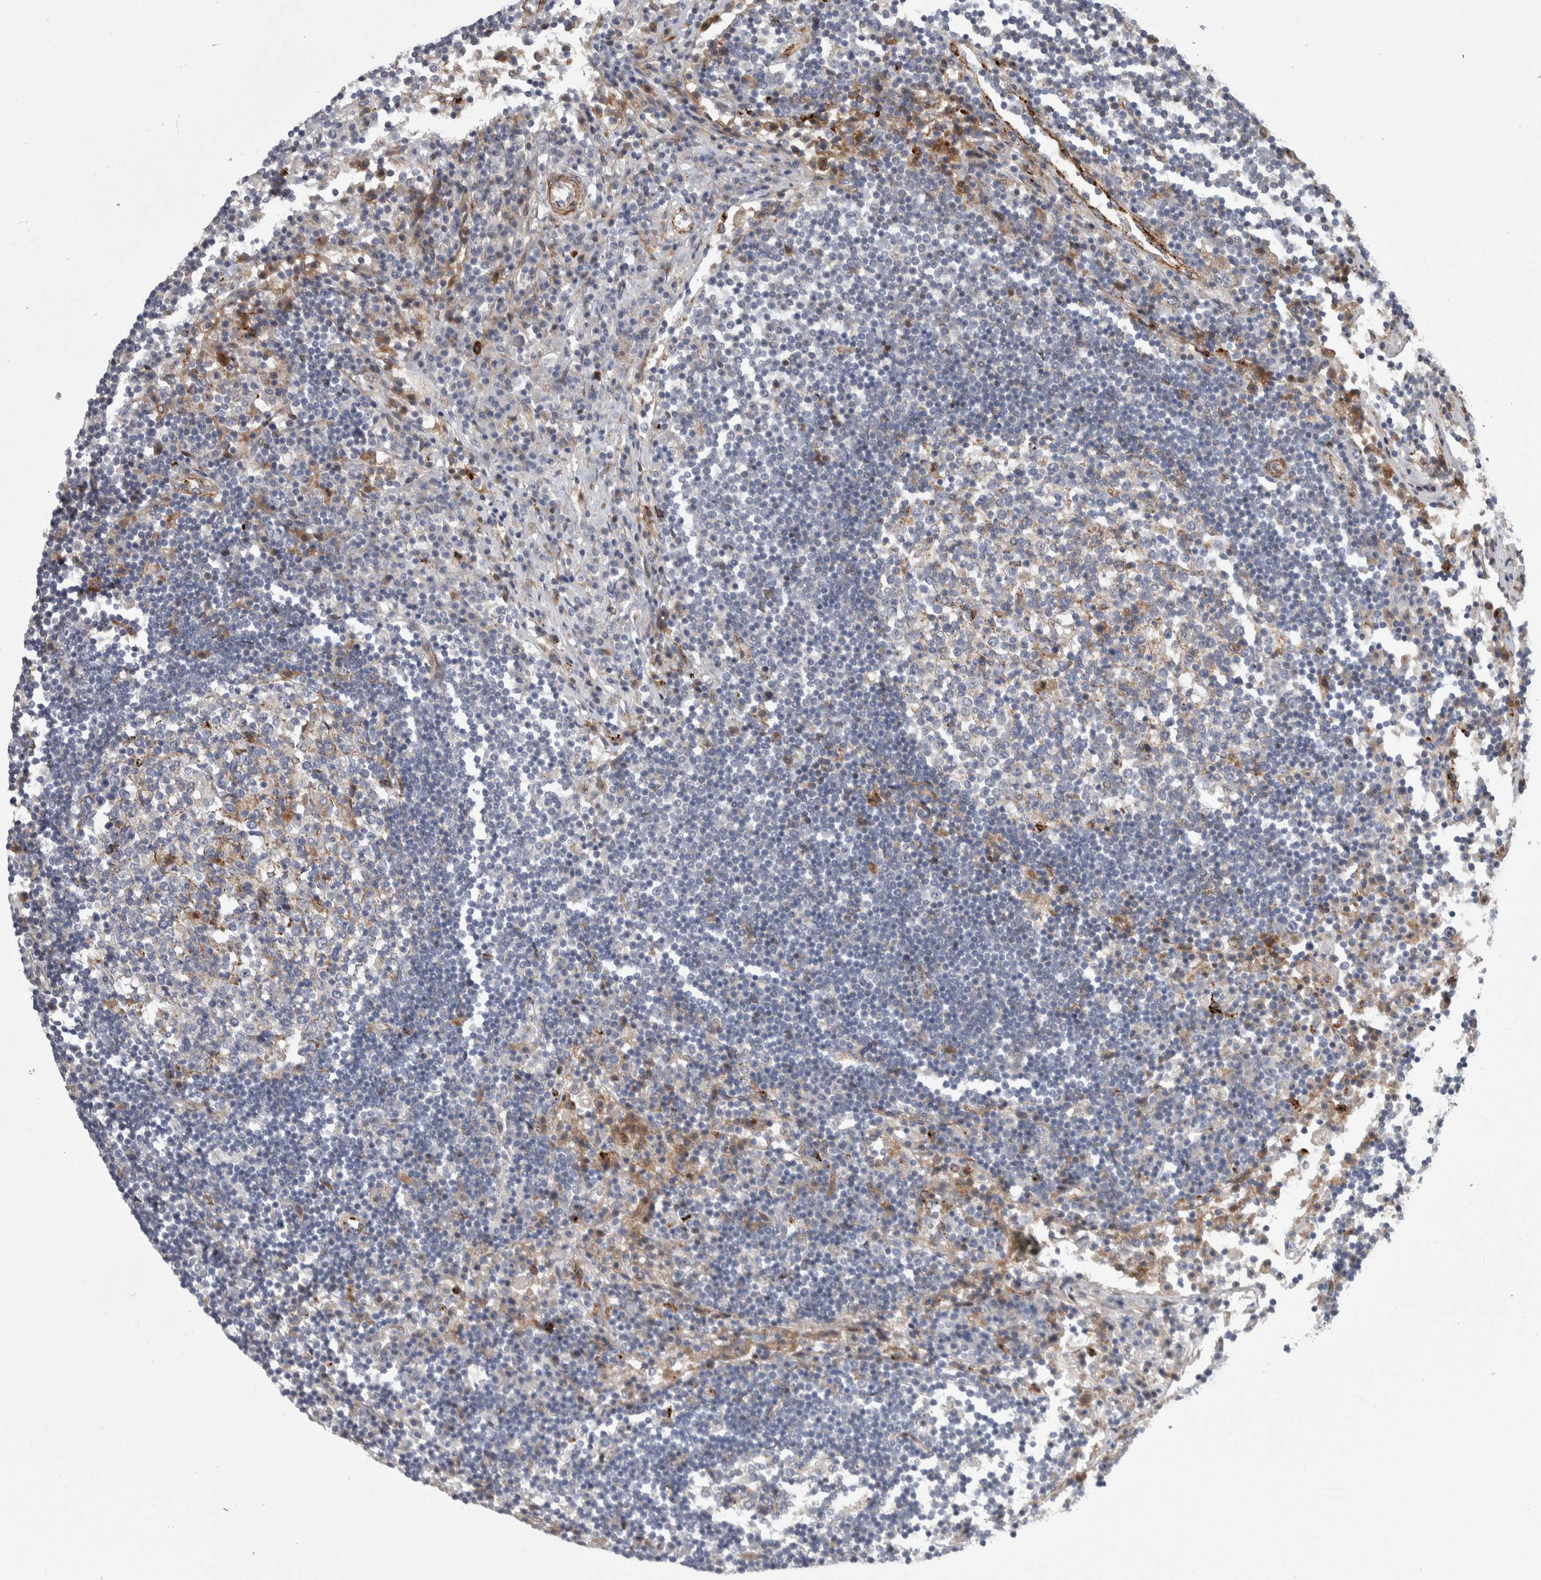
{"staining": {"intensity": "moderate", "quantity": "<25%", "location": "cytoplasmic/membranous"}, "tissue": "lymph node", "cell_type": "Germinal center cells", "image_type": "normal", "snomed": [{"axis": "morphology", "description": "Normal tissue, NOS"}, {"axis": "topography", "description": "Lymph node"}], "caption": "IHC of unremarkable human lymph node reveals low levels of moderate cytoplasmic/membranous staining in about <25% of germinal center cells.", "gene": "PSMG3", "patient": {"sex": "female", "age": 53}}